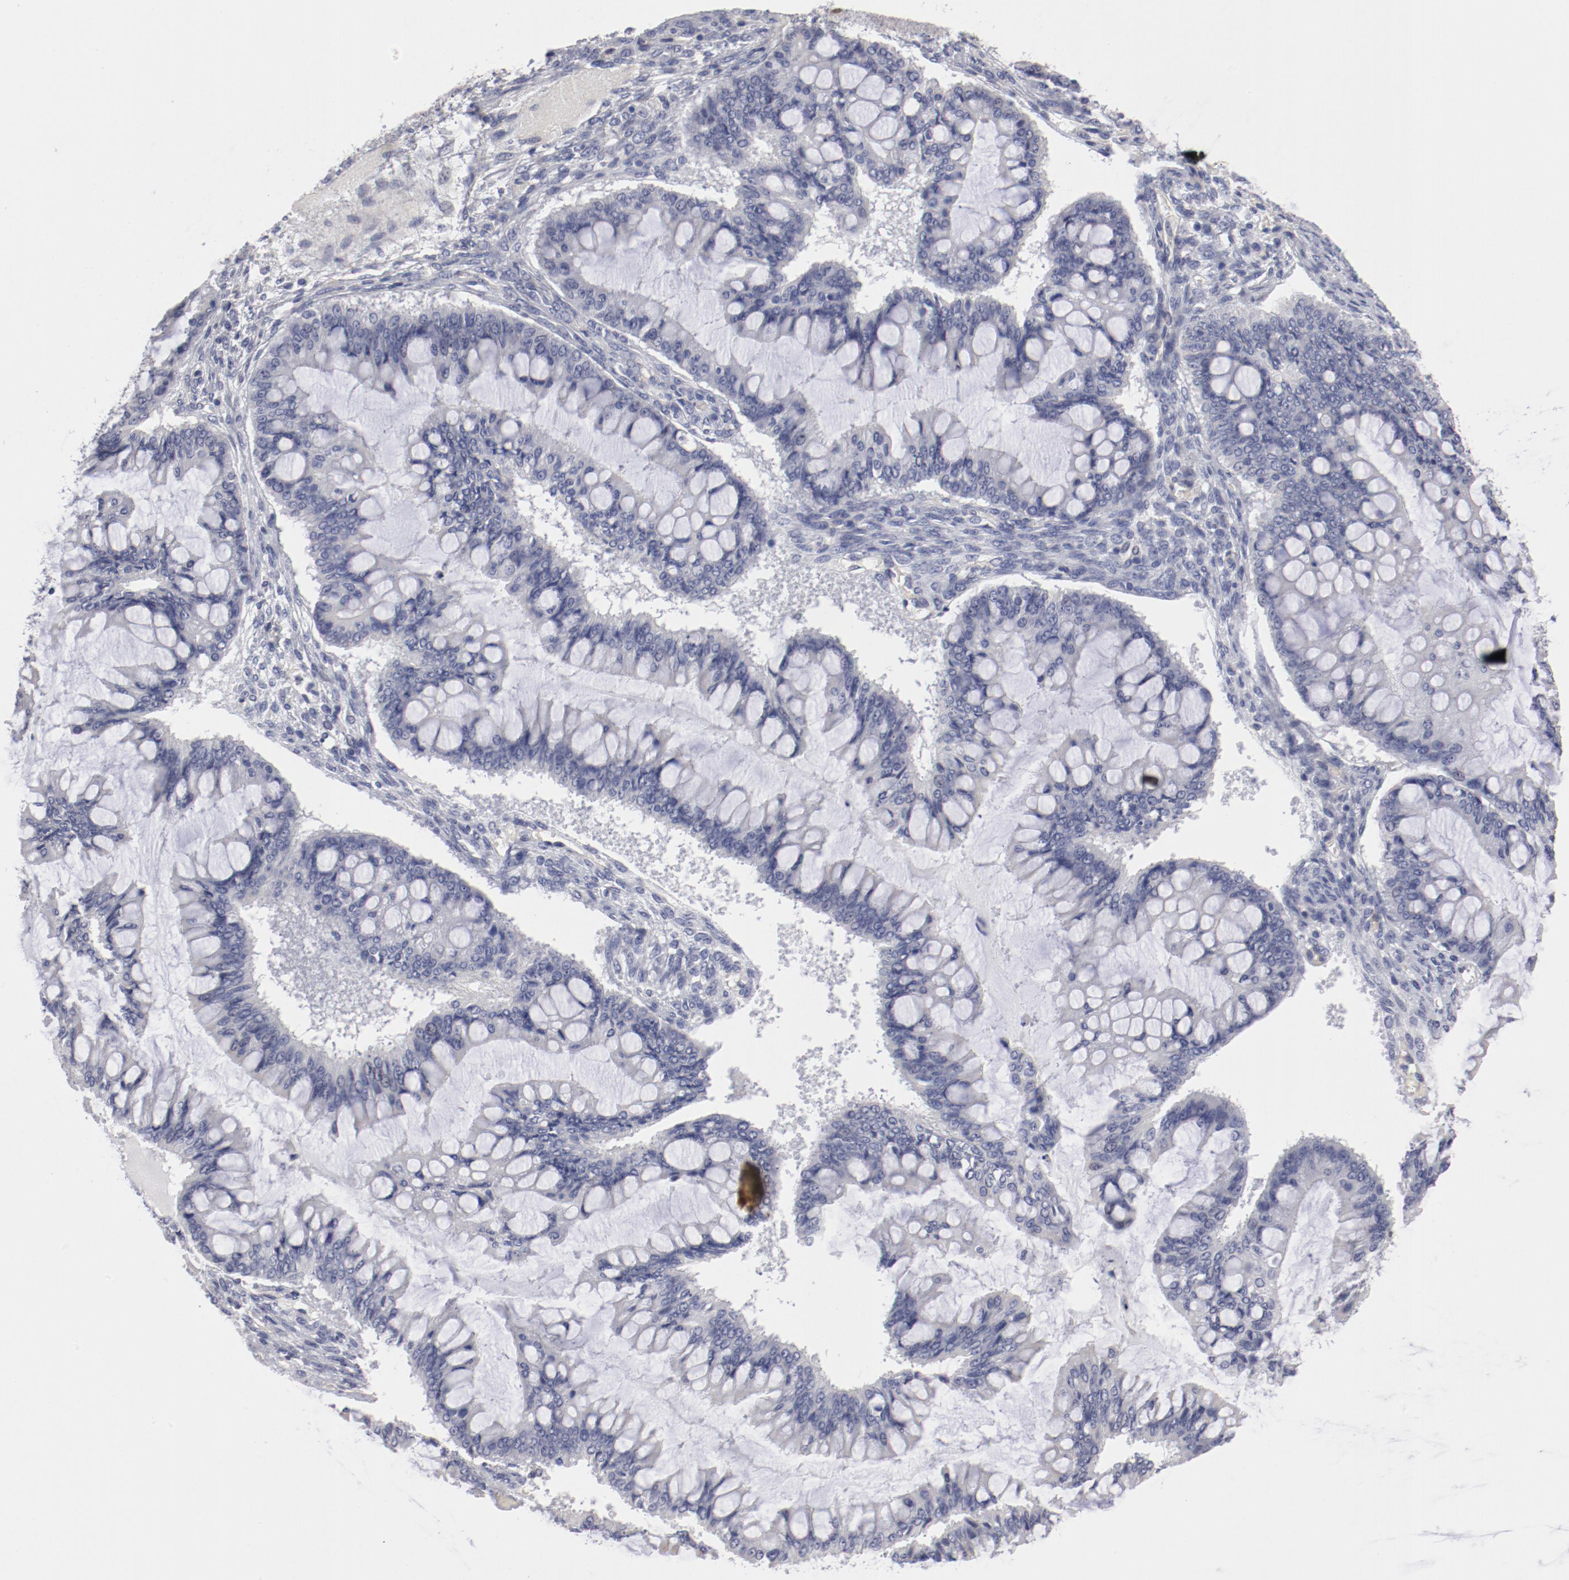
{"staining": {"intensity": "negative", "quantity": "none", "location": "none"}, "tissue": "ovarian cancer", "cell_type": "Tumor cells", "image_type": "cancer", "snomed": [{"axis": "morphology", "description": "Cystadenocarcinoma, mucinous, NOS"}, {"axis": "topography", "description": "Ovary"}], "caption": "Ovarian cancer (mucinous cystadenocarcinoma) was stained to show a protein in brown. There is no significant positivity in tumor cells.", "gene": "LAX1", "patient": {"sex": "female", "age": 73}}